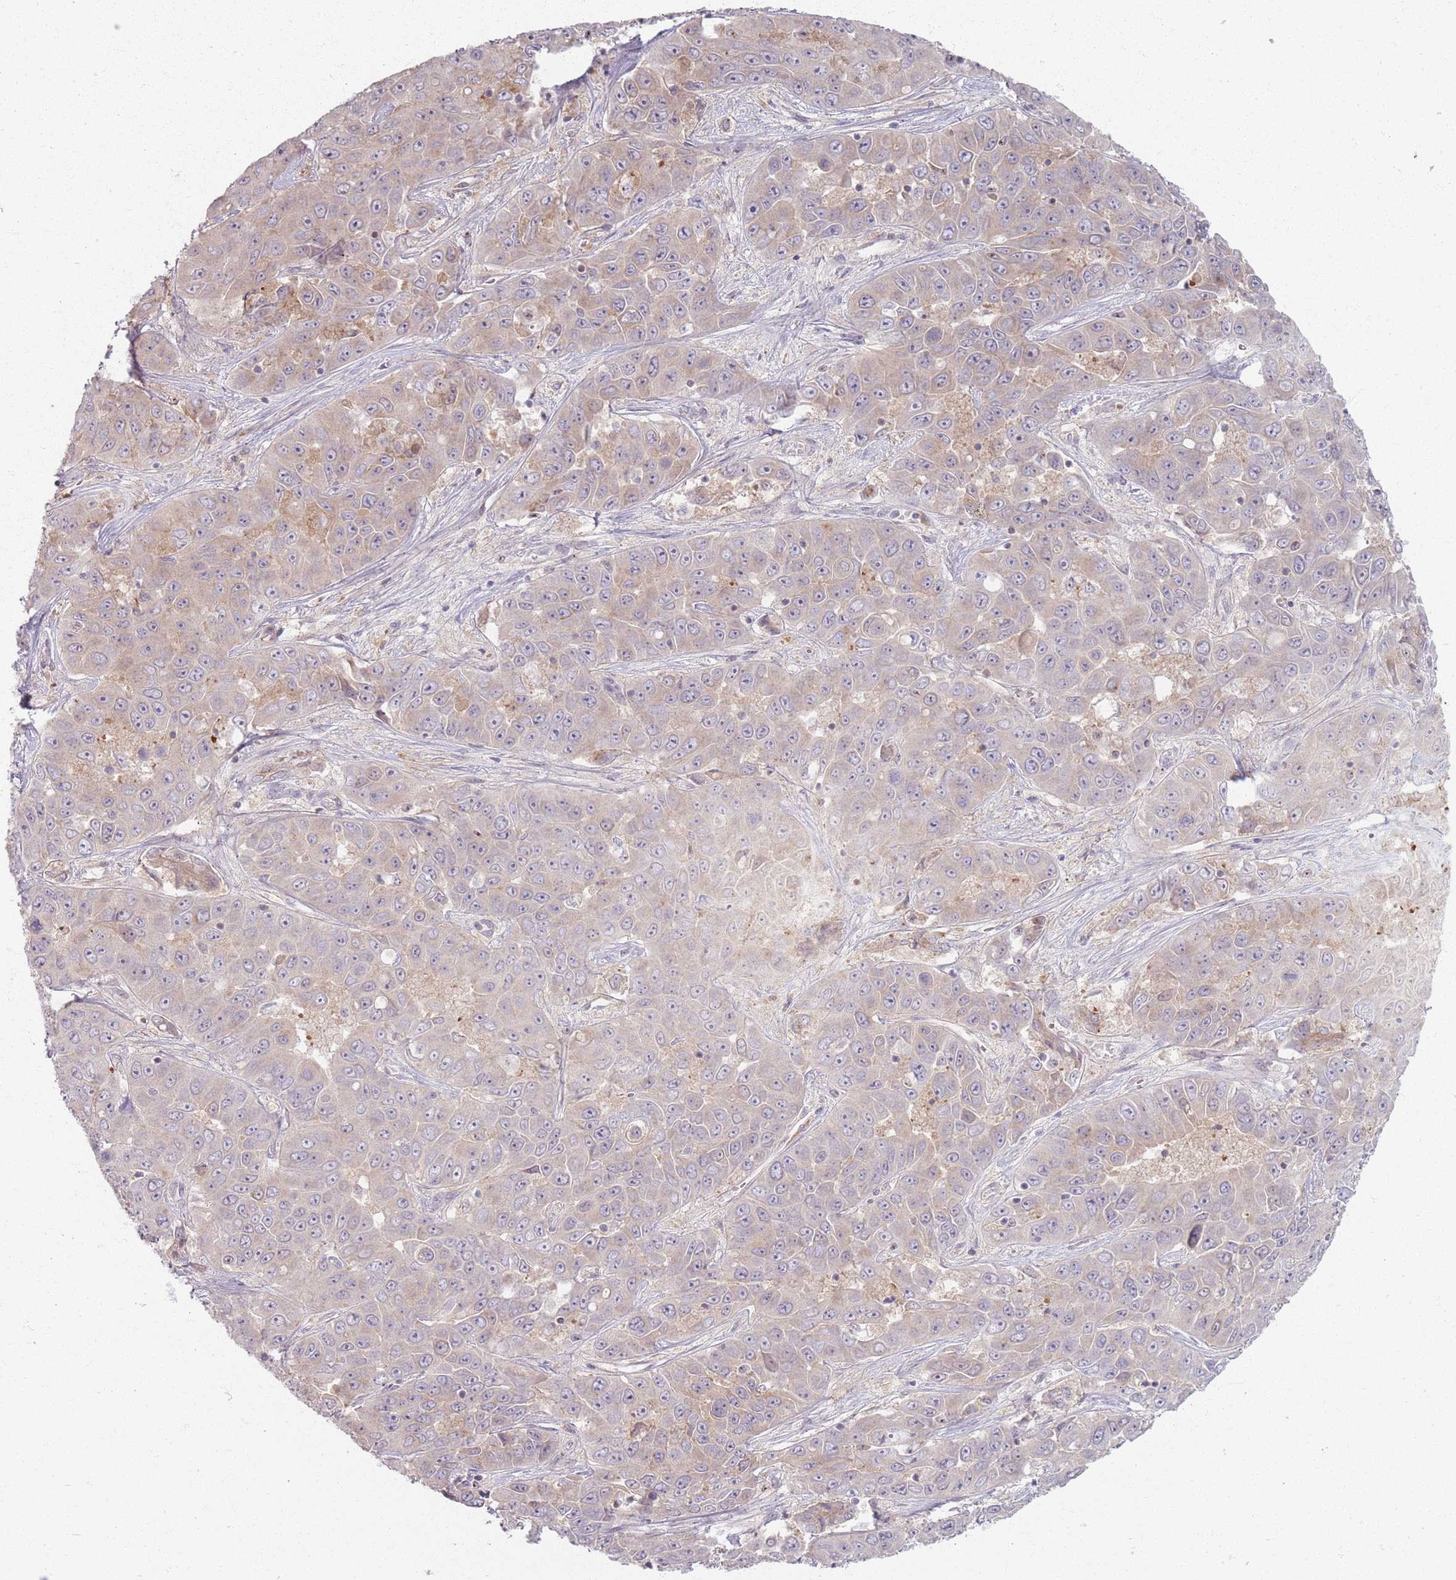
{"staining": {"intensity": "weak", "quantity": "<25%", "location": "cytoplasmic/membranous"}, "tissue": "liver cancer", "cell_type": "Tumor cells", "image_type": "cancer", "snomed": [{"axis": "morphology", "description": "Cholangiocarcinoma"}, {"axis": "topography", "description": "Liver"}], "caption": "Immunohistochemistry (IHC) of liver cholangiocarcinoma displays no expression in tumor cells.", "gene": "ZDHHC2", "patient": {"sex": "female", "age": 52}}